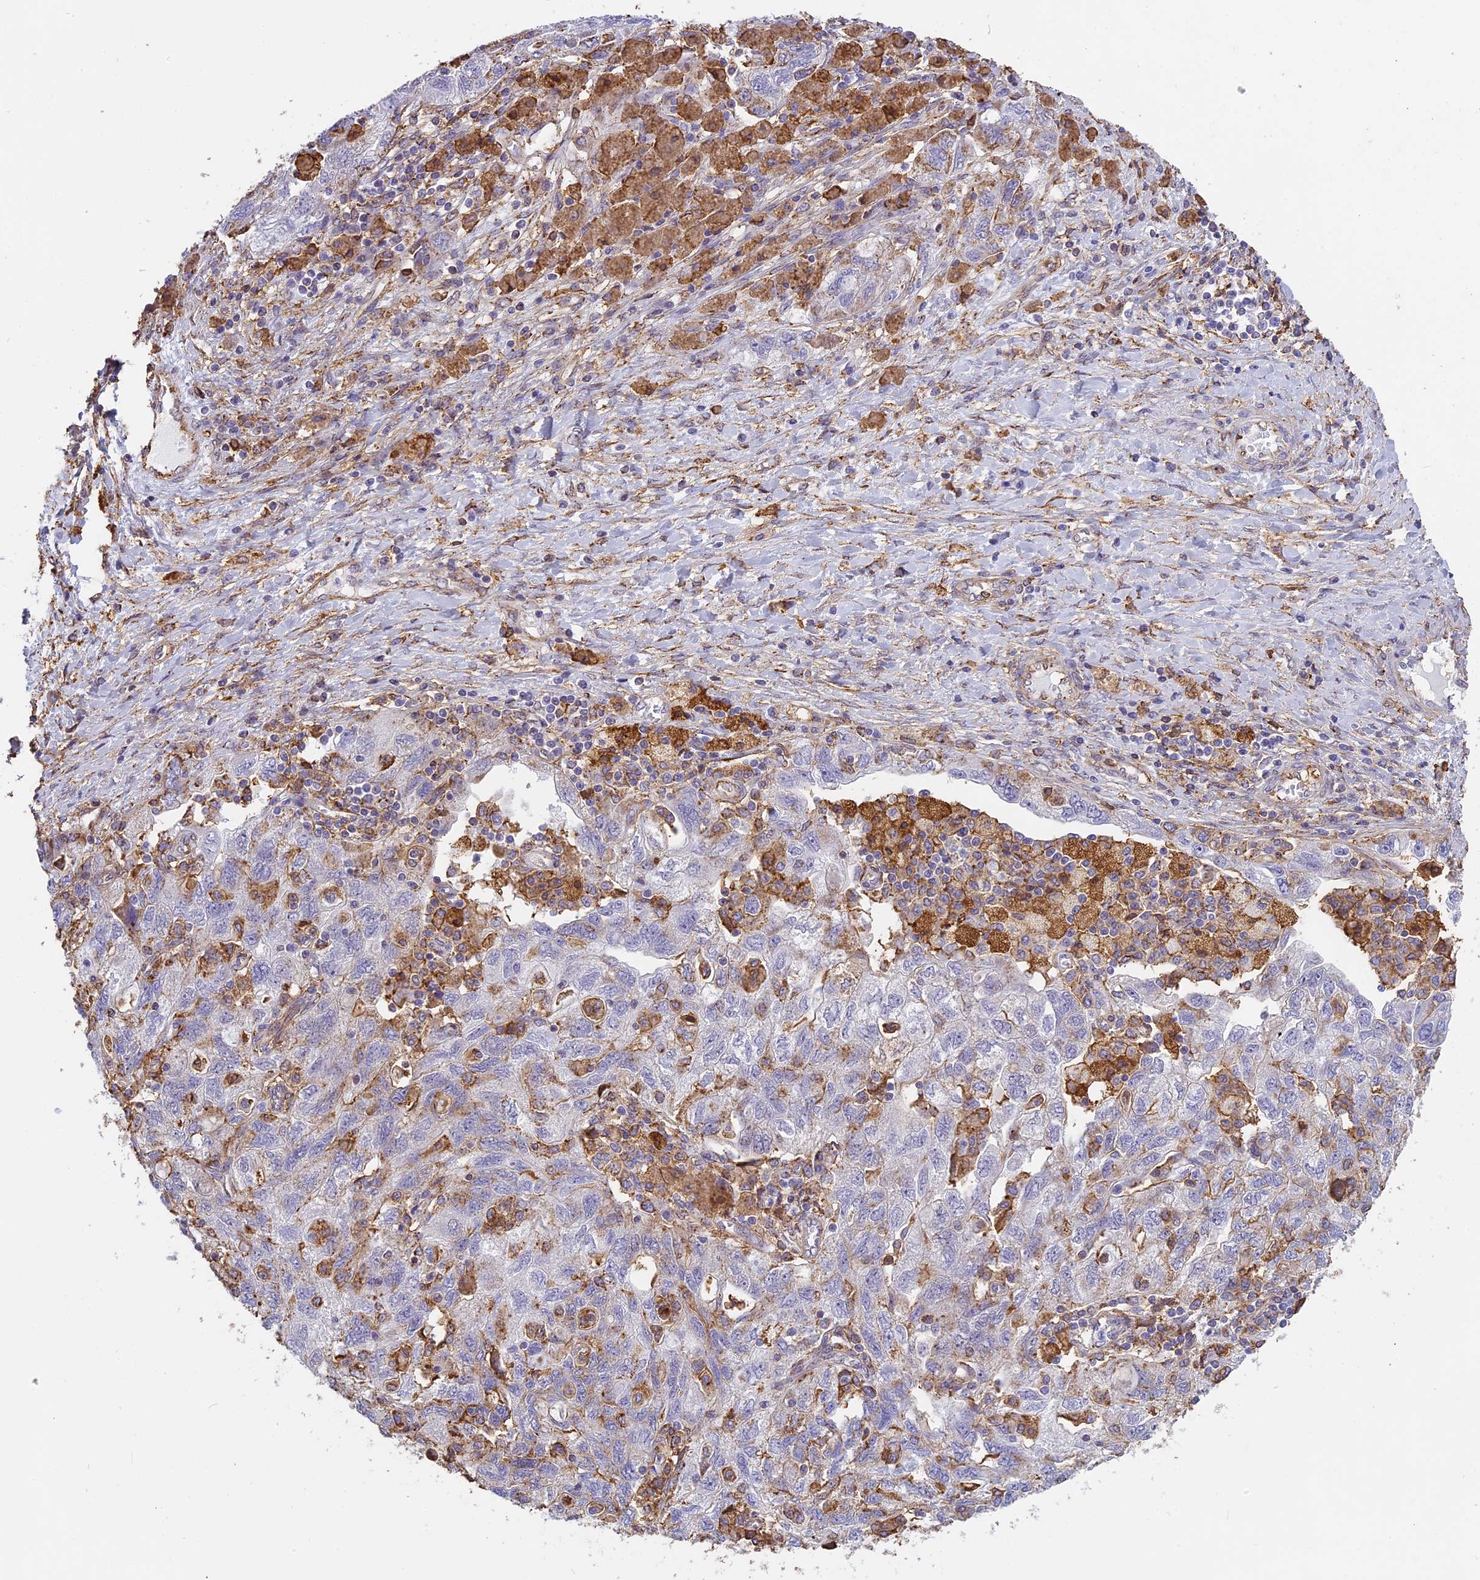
{"staining": {"intensity": "negative", "quantity": "none", "location": "none"}, "tissue": "ovarian cancer", "cell_type": "Tumor cells", "image_type": "cancer", "snomed": [{"axis": "morphology", "description": "Carcinoma, NOS"}, {"axis": "morphology", "description": "Cystadenocarcinoma, serous, NOS"}, {"axis": "topography", "description": "Ovary"}], "caption": "The immunohistochemistry histopathology image has no significant positivity in tumor cells of ovarian cancer (serous cystadenocarcinoma) tissue.", "gene": "TMEM255B", "patient": {"sex": "female", "age": 69}}